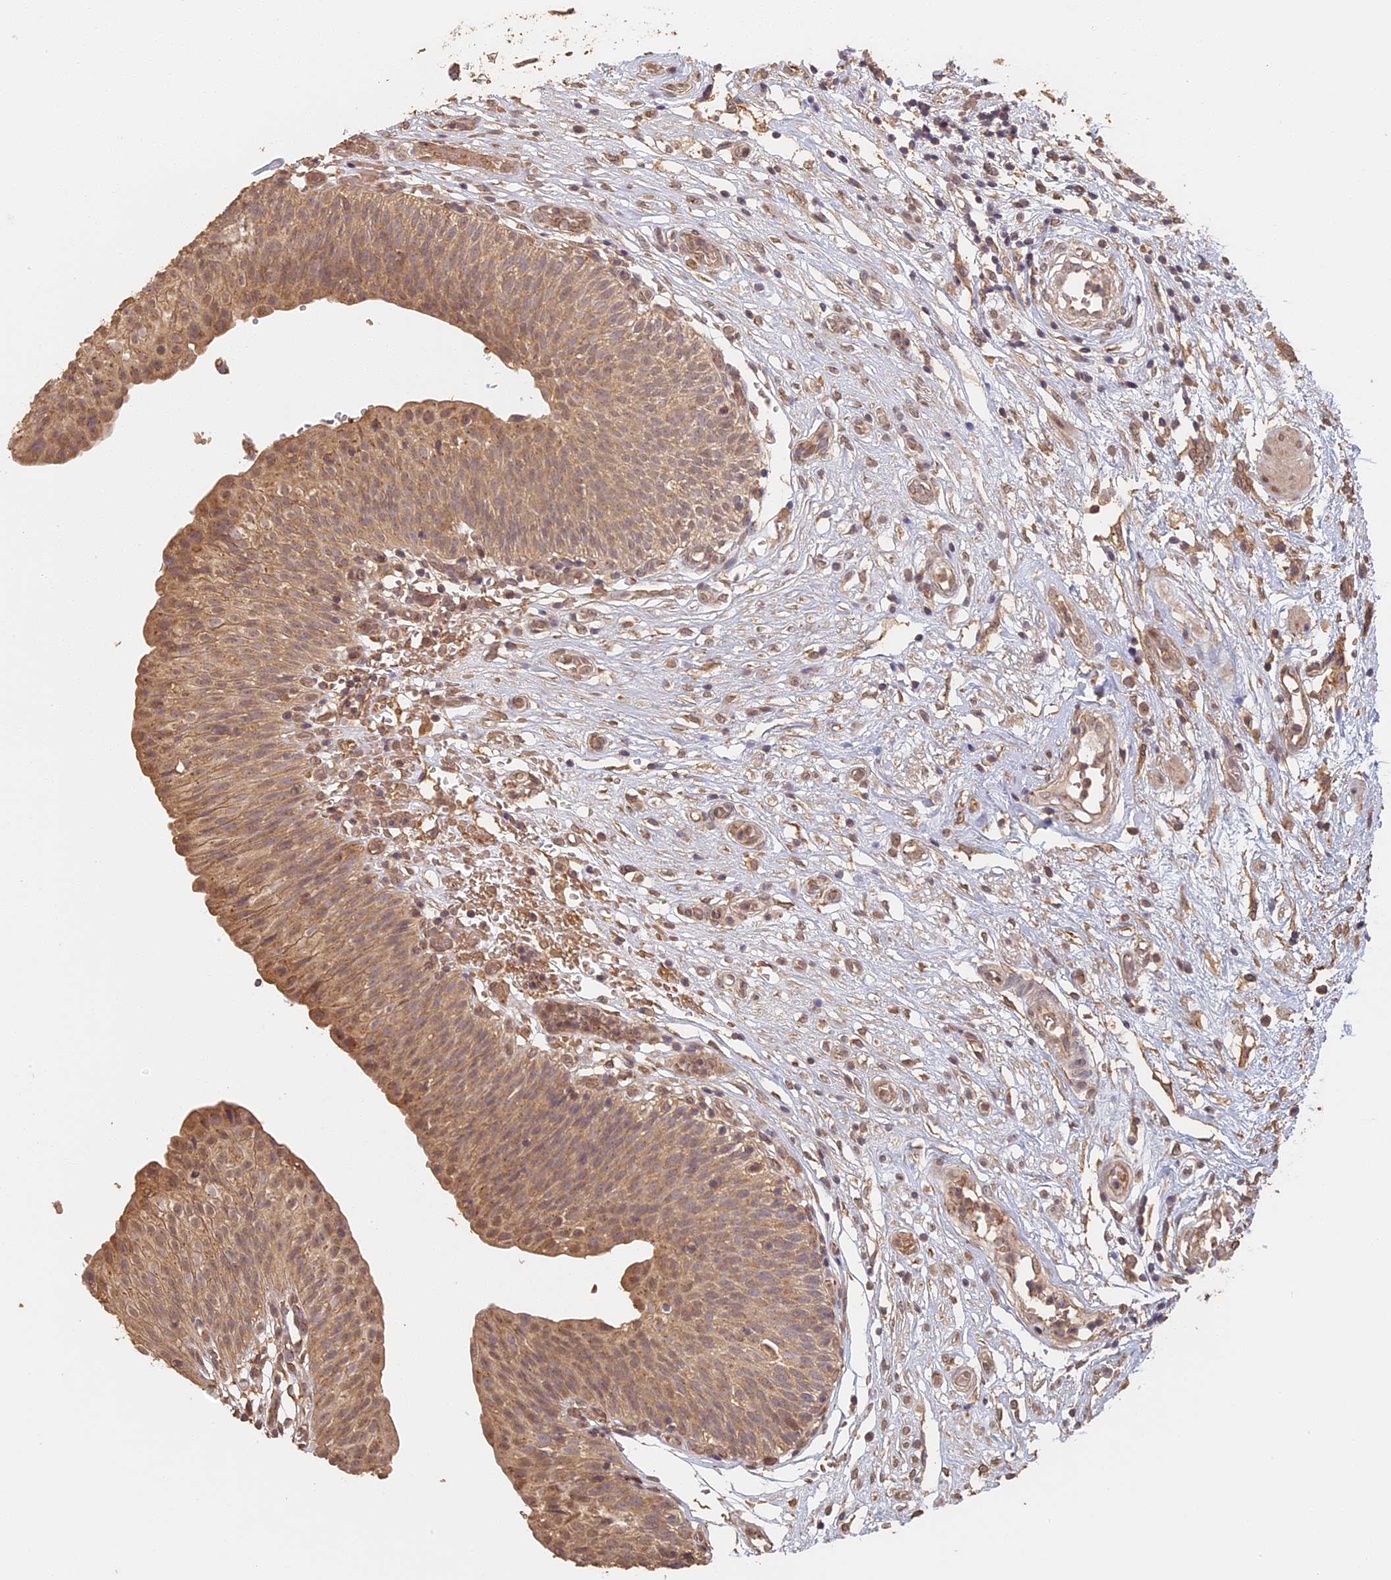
{"staining": {"intensity": "moderate", "quantity": ">75%", "location": "cytoplasmic/membranous"}, "tissue": "urinary bladder", "cell_type": "Urothelial cells", "image_type": "normal", "snomed": [{"axis": "morphology", "description": "Normal tissue, NOS"}, {"axis": "topography", "description": "Urinary bladder"}], "caption": "The histopathology image displays a brown stain indicating the presence of a protein in the cytoplasmic/membranous of urothelial cells in urinary bladder. (DAB (3,3'-diaminobenzidine) IHC, brown staining for protein, blue staining for nuclei).", "gene": "STX16", "patient": {"sex": "male", "age": 55}}